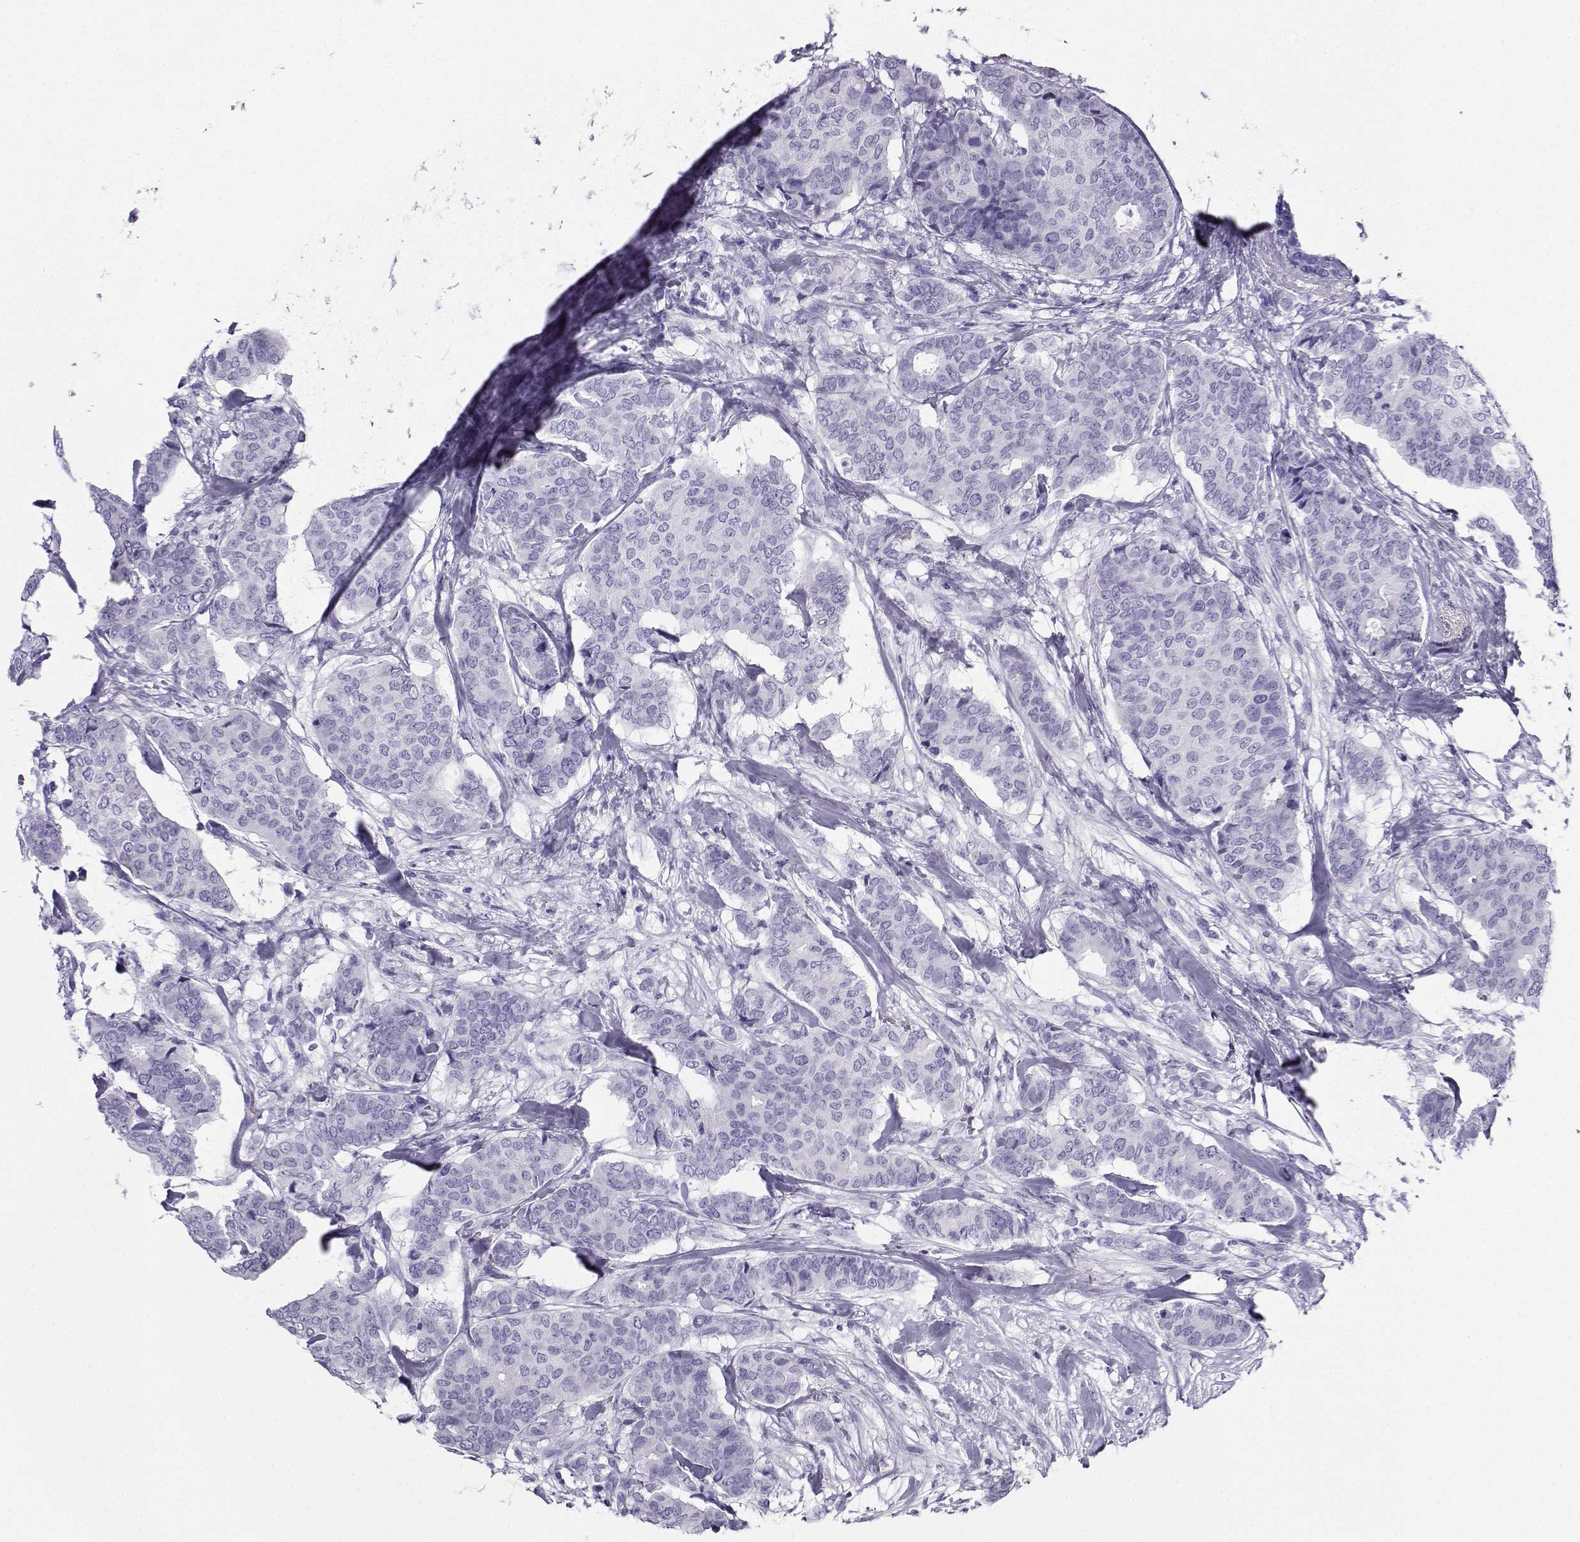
{"staining": {"intensity": "negative", "quantity": "none", "location": "none"}, "tissue": "breast cancer", "cell_type": "Tumor cells", "image_type": "cancer", "snomed": [{"axis": "morphology", "description": "Duct carcinoma"}, {"axis": "topography", "description": "Breast"}], "caption": "Tumor cells show no significant positivity in breast infiltrating ductal carcinoma.", "gene": "CD109", "patient": {"sex": "female", "age": 75}}